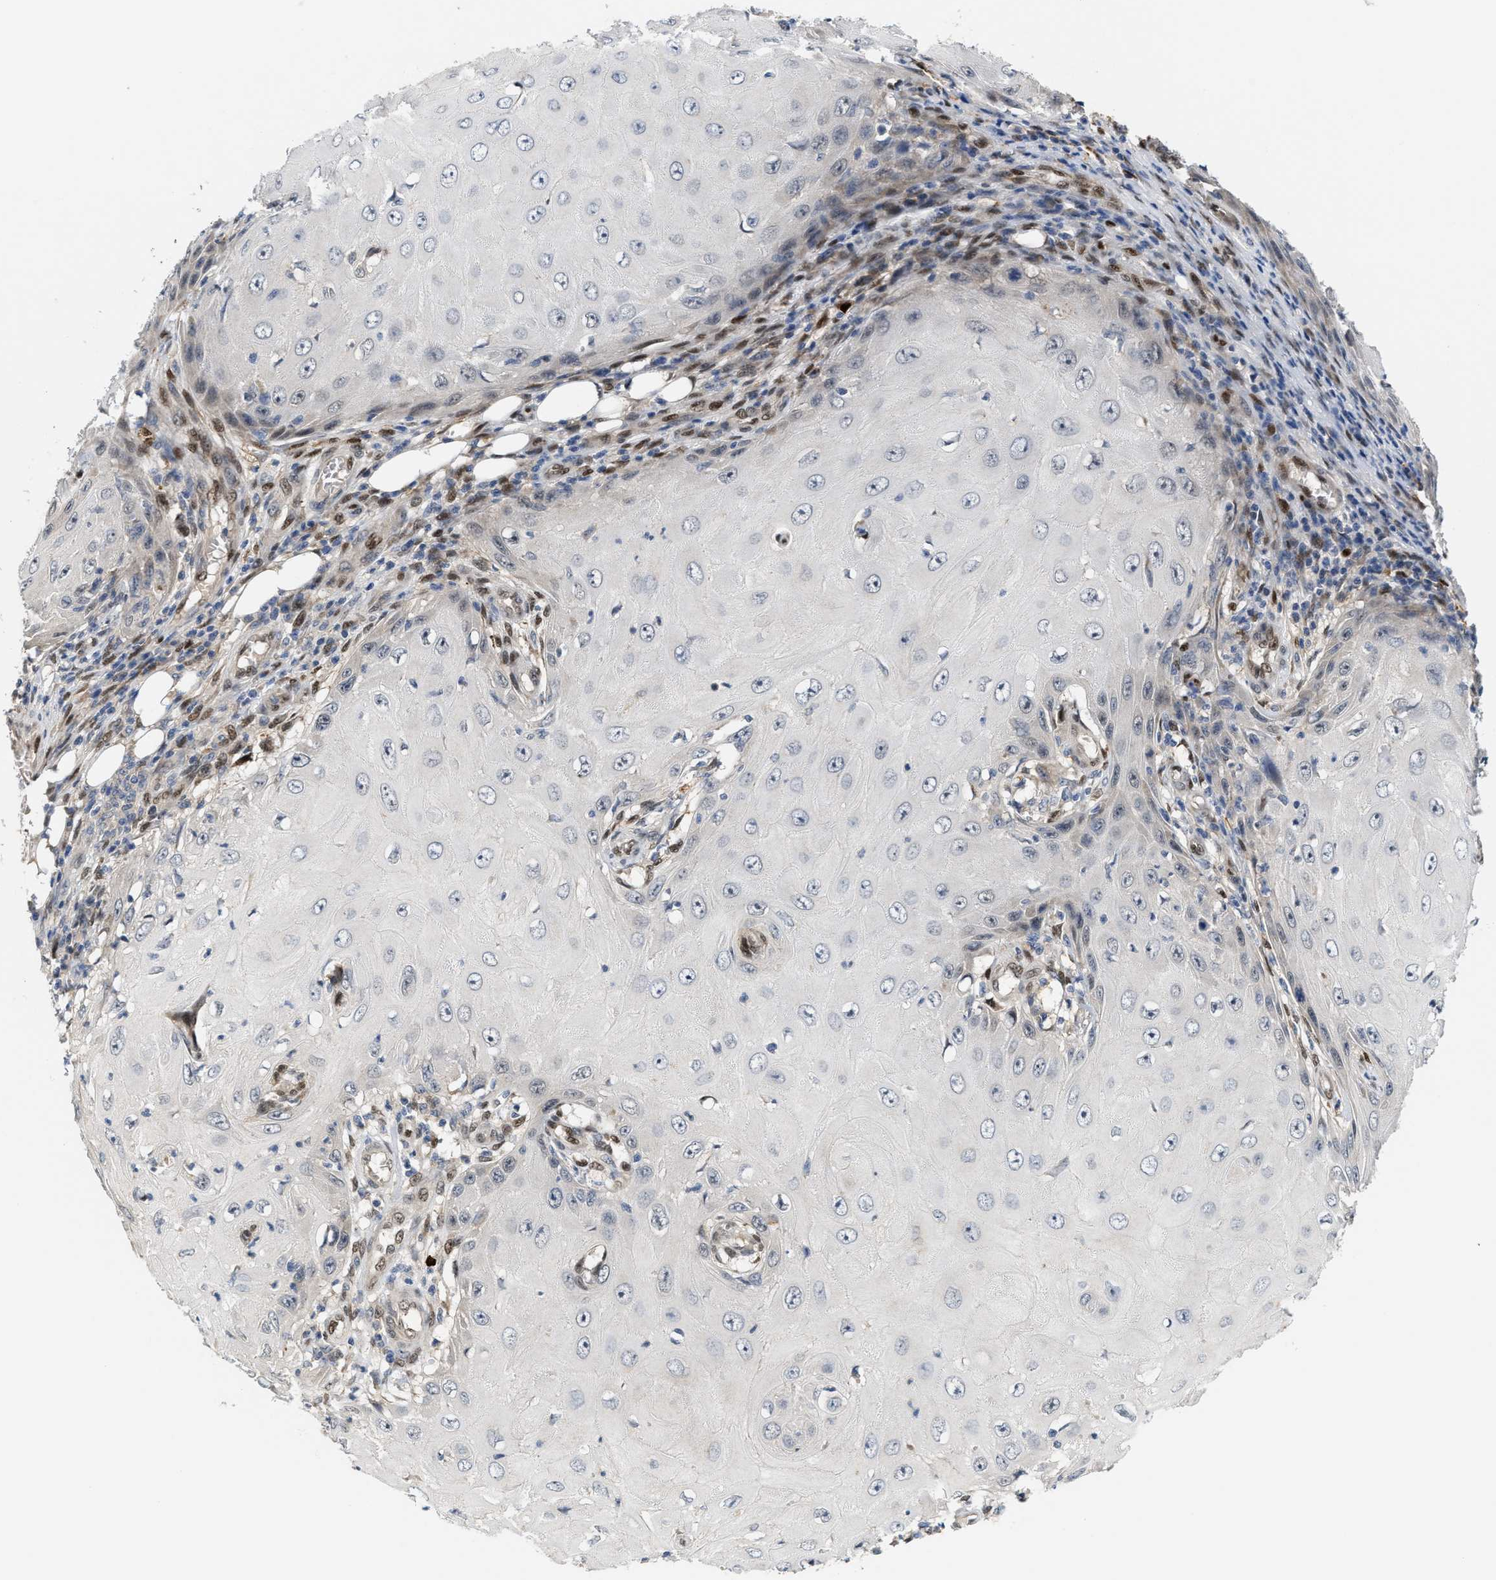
{"staining": {"intensity": "negative", "quantity": "none", "location": "none"}, "tissue": "skin cancer", "cell_type": "Tumor cells", "image_type": "cancer", "snomed": [{"axis": "morphology", "description": "Squamous cell carcinoma, NOS"}, {"axis": "topography", "description": "Skin"}], "caption": "Tumor cells are negative for brown protein staining in skin squamous cell carcinoma.", "gene": "TCF4", "patient": {"sex": "female", "age": 73}}